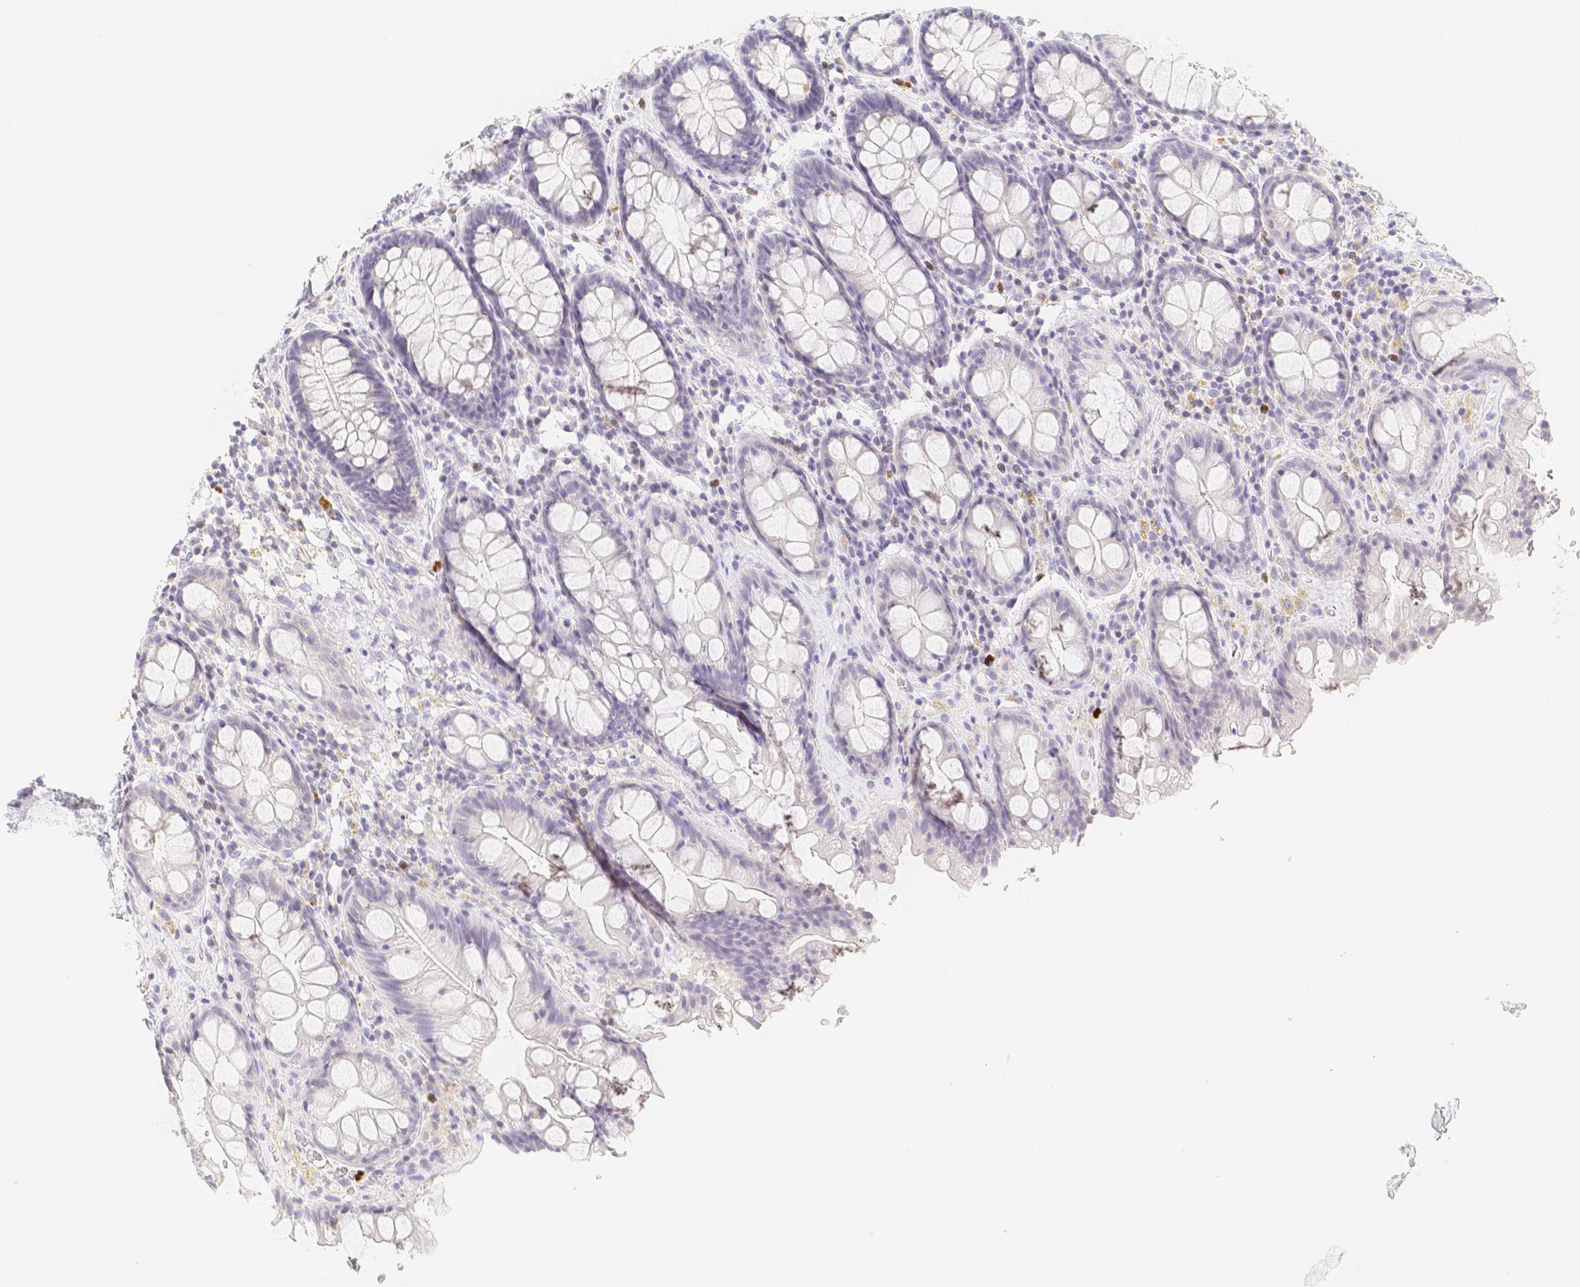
{"staining": {"intensity": "negative", "quantity": "none", "location": "none"}, "tissue": "rectum", "cell_type": "Glandular cells", "image_type": "normal", "snomed": [{"axis": "morphology", "description": "Normal tissue, NOS"}, {"axis": "topography", "description": "Rectum"}], "caption": "DAB (3,3'-diaminobenzidine) immunohistochemical staining of unremarkable rectum demonstrates no significant staining in glandular cells.", "gene": "PADI4", "patient": {"sex": "male", "age": 64}}